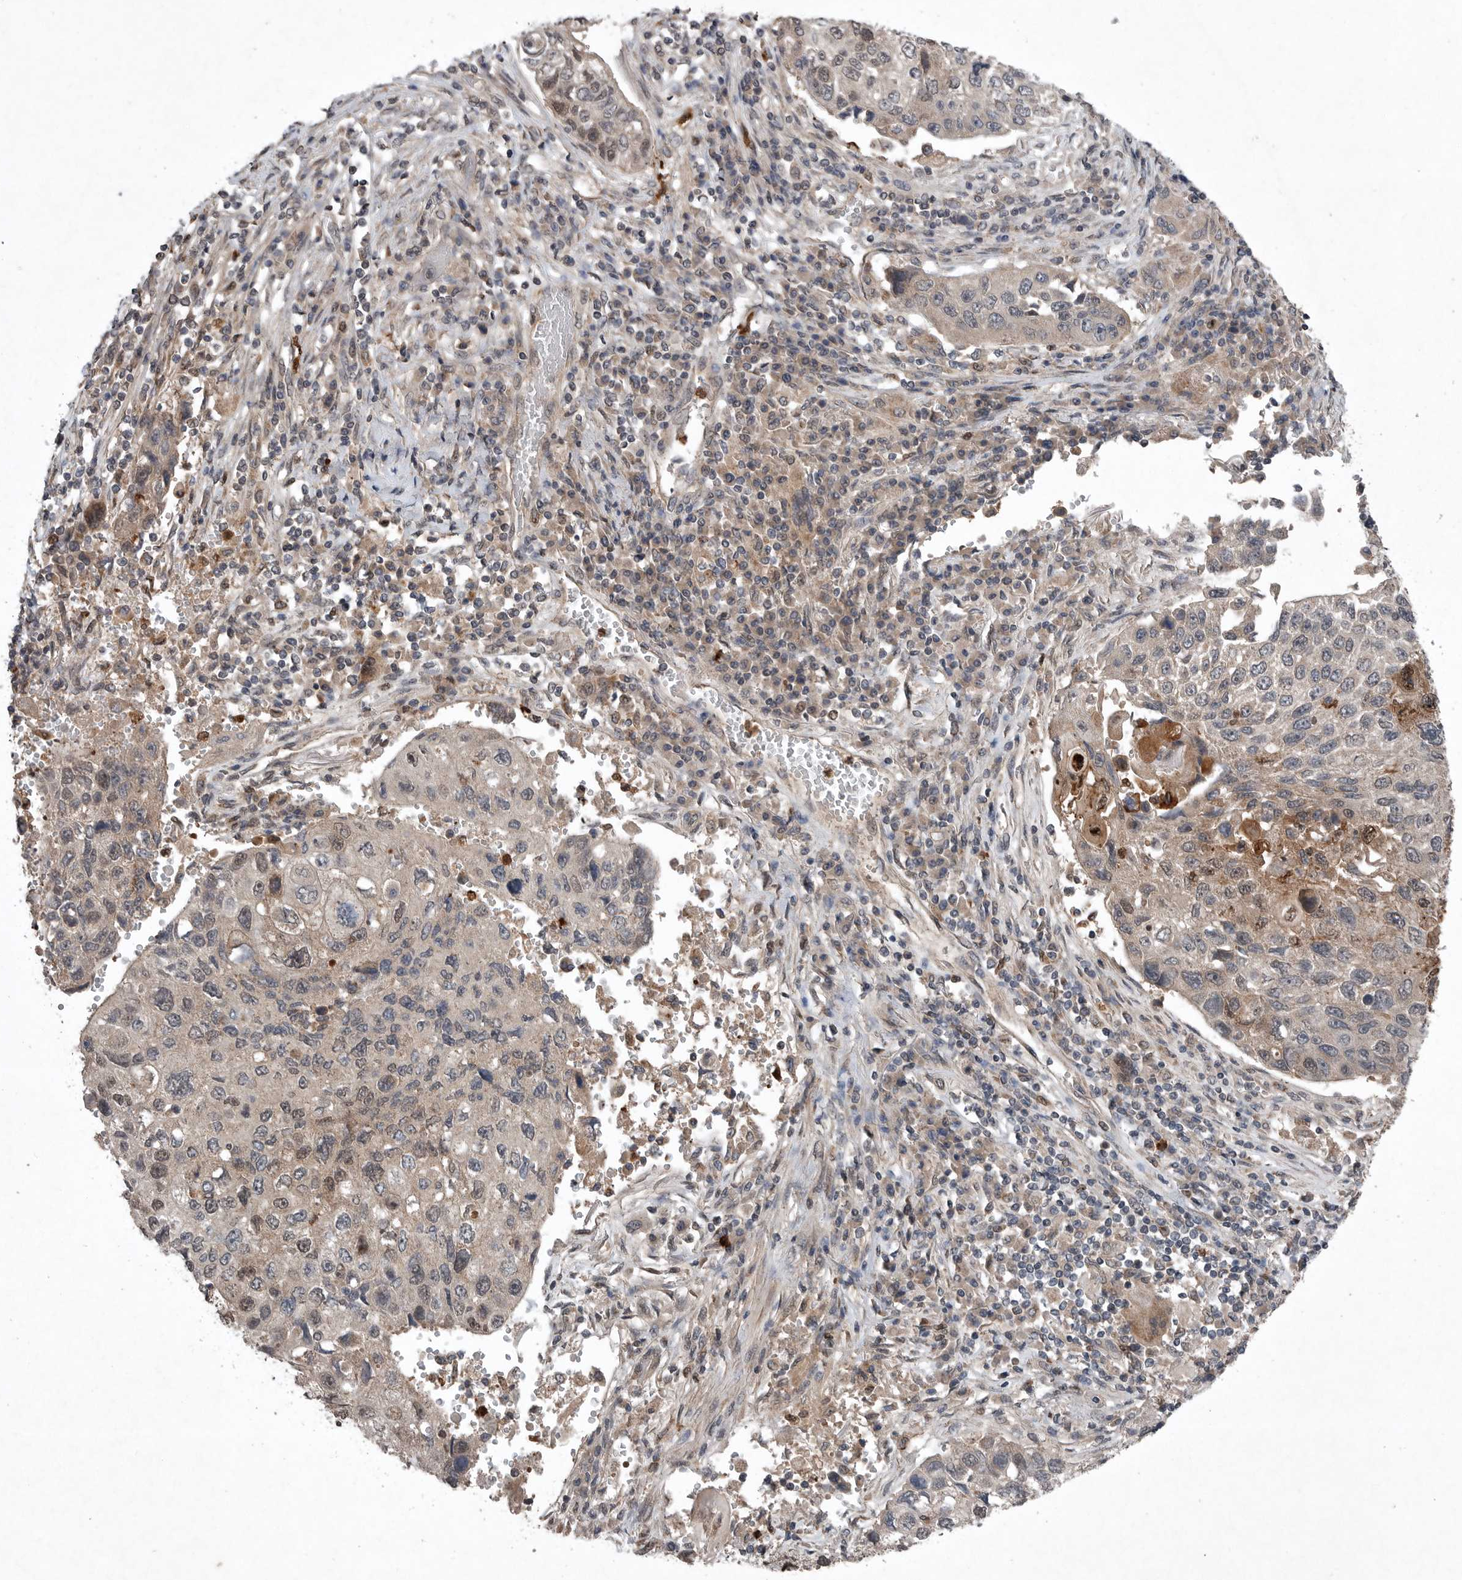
{"staining": {"intensity": "weak", "quantity": "<25%", "location": "cytoplasmic/membranous,nuclear"}, "tissue": "lung cancer", "cell_type": "Tumor cells", "image_type": "cancer", "snomed": [{"axis": "morphology", "description": "Squamous cell carcinoma, NOS"}, {"axis": "topography", "description": "Lung"}], "caption": "This is an IHC histopathology image of human lung squamous cell carcinoma. There is no staining in tumor cells.", "gene": "SCP2", "patient": {"sex": "male", "age": 61}}